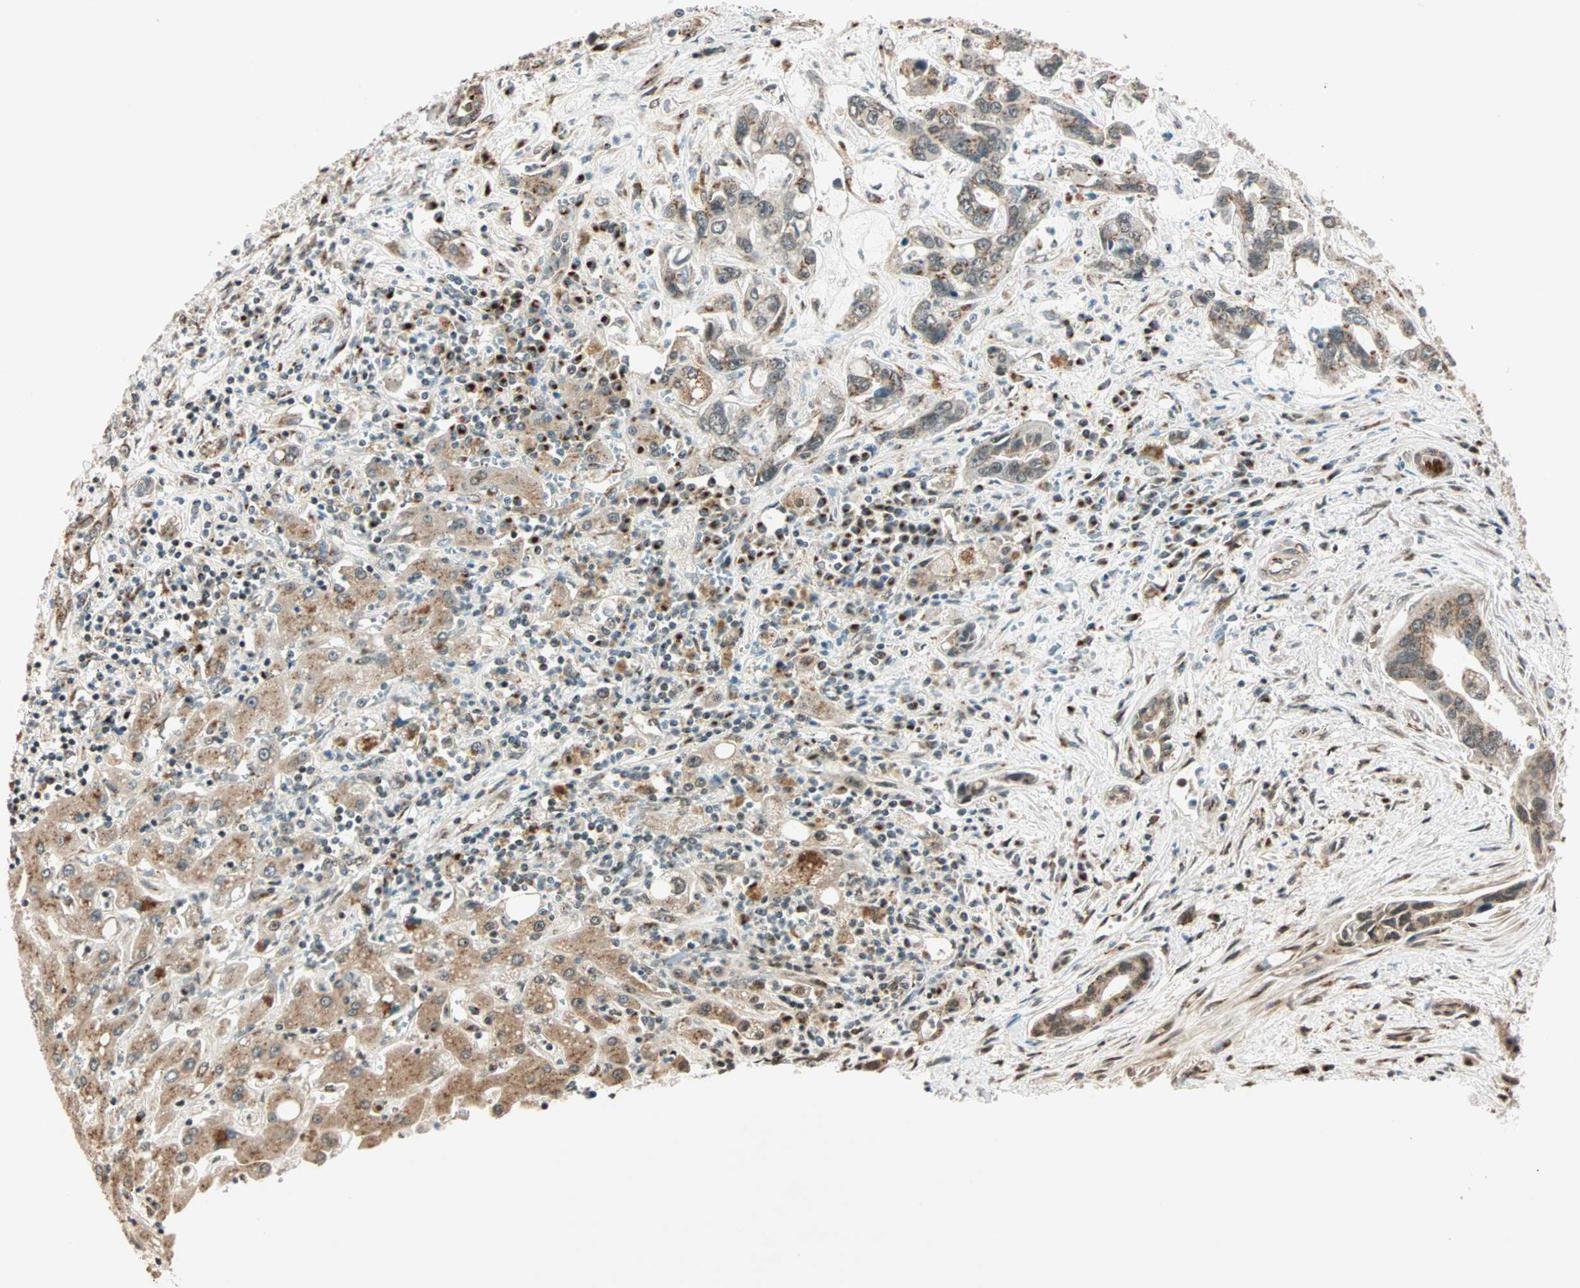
{"staining": {"intensity": "weak", "quantity": "<25%", "location": "cytoplasmic/membranous"}, "tissue": "liver cancer", "cell_type": "Tumor cells", "image_type": "cancer", "snomed": [{"axis": "morphology", "description": "Cholangiocarcinoma"}, {"axis": "topography", "description": "Liver"}], "caption": "High magnification brightfield microscopy of liver cancer (cholangiocarcinoma) stained with DAB (3,3'-diaminobenzidine) (brown) and counterstained with hematoxylin (blue): tumor cells show no significant positivity.", "gene": "PRDM2", "patient": {"sex": "female", "age": 65}}